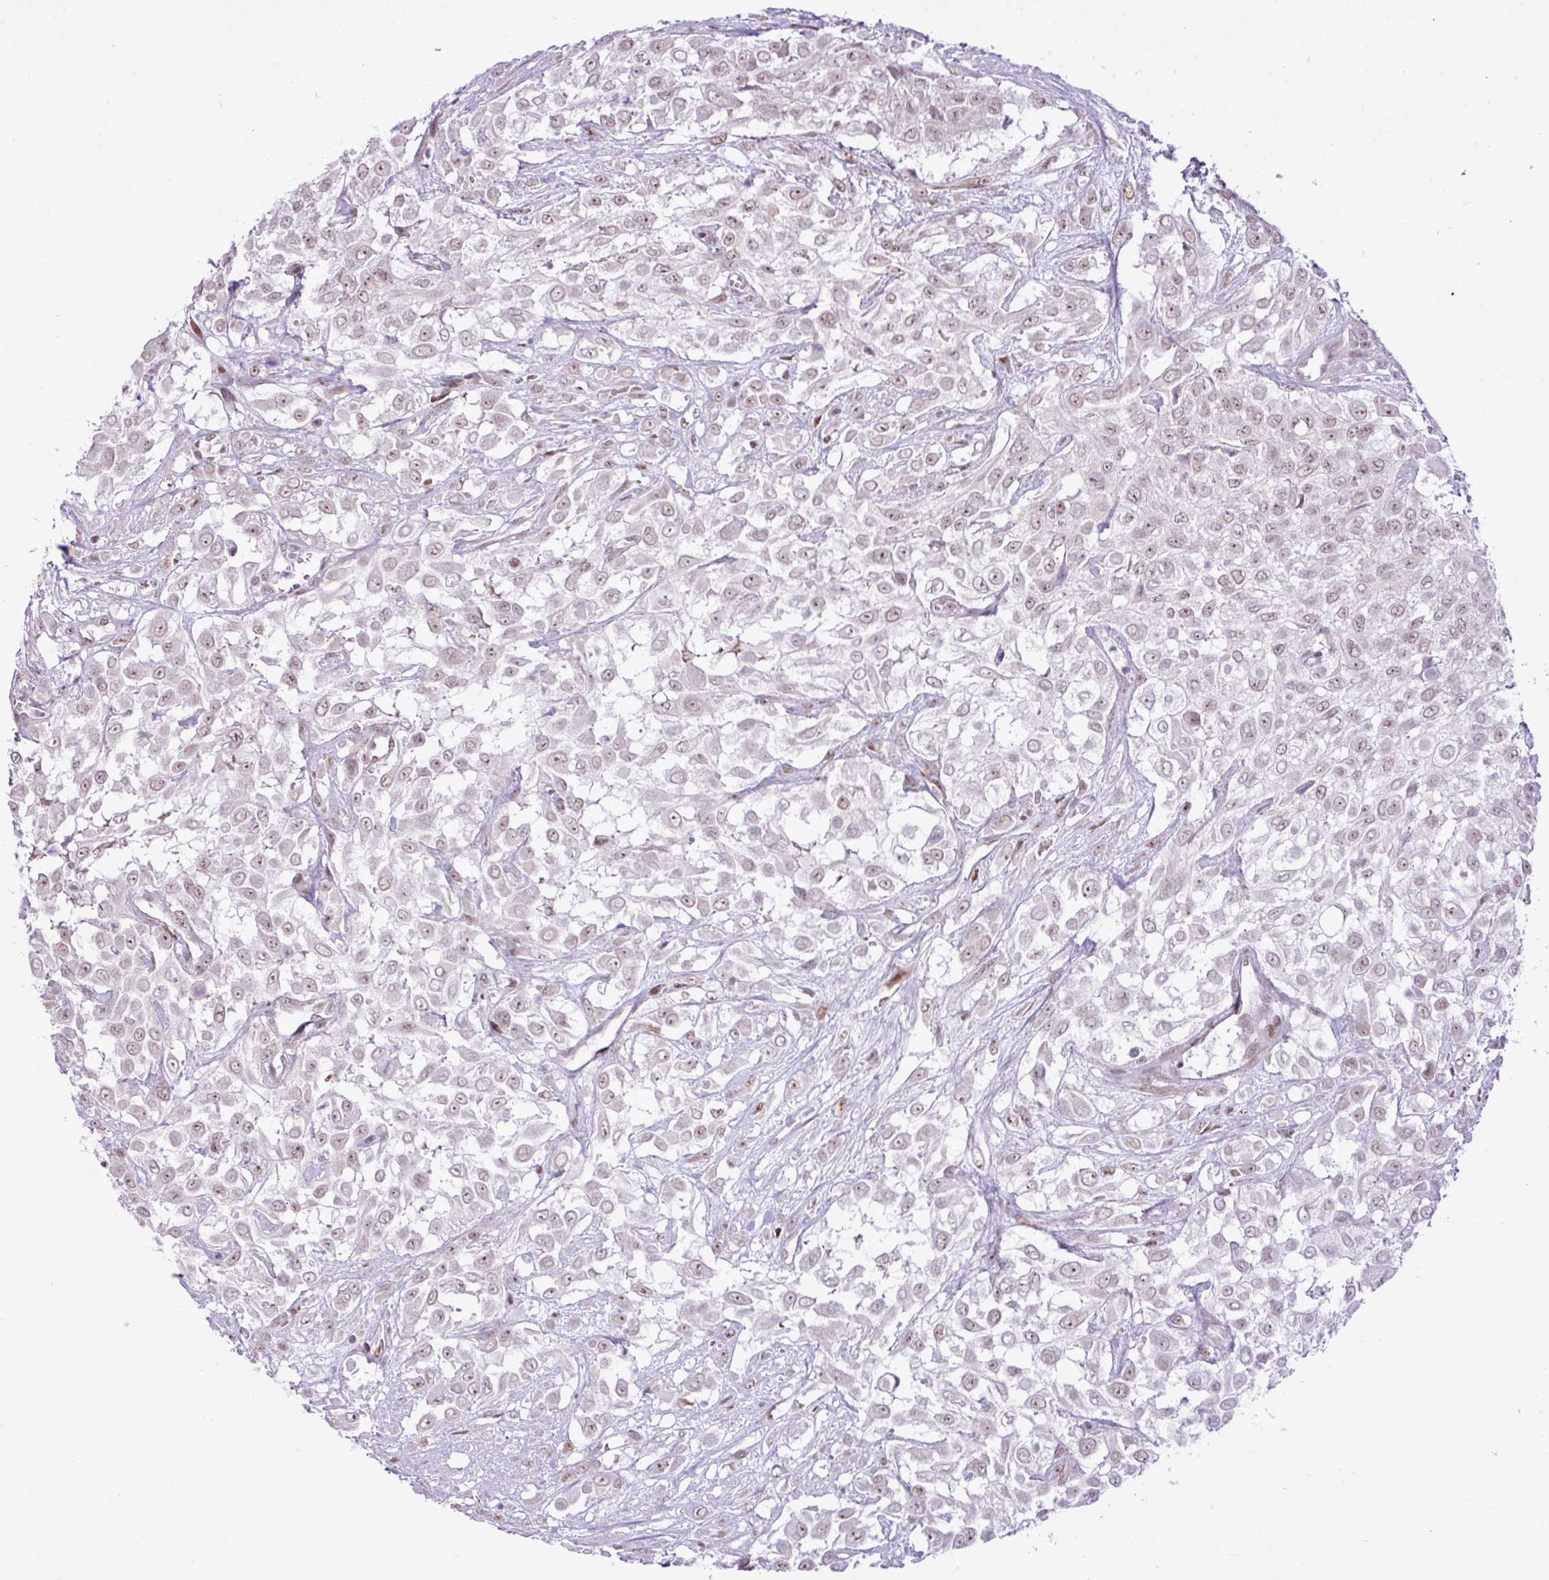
{"staining": {"intensity": "weak", "quantity": "25%-75%", "location": "nuclear"}, "tissue": "urothelial cancer", "cell_type": "Tumor cells", "image_type": "cancer", "snomed": [{"axis": "morphology", "description": "Urothelial carcinoma, High grade"}, {"axis": "topography", "description": "Urinary bladder"}], "caption": "Immunohistochemistry (IHC) histopathology image of neoplastic tissue: human urothelial cancer stained using IHC displays low levels of weak protein expression localized specifically in the nuclear of tumor cells, appearing as a nuclear brown color.", "gene": "ELOA2", "patient": {"sex": "male", "age": 57}}